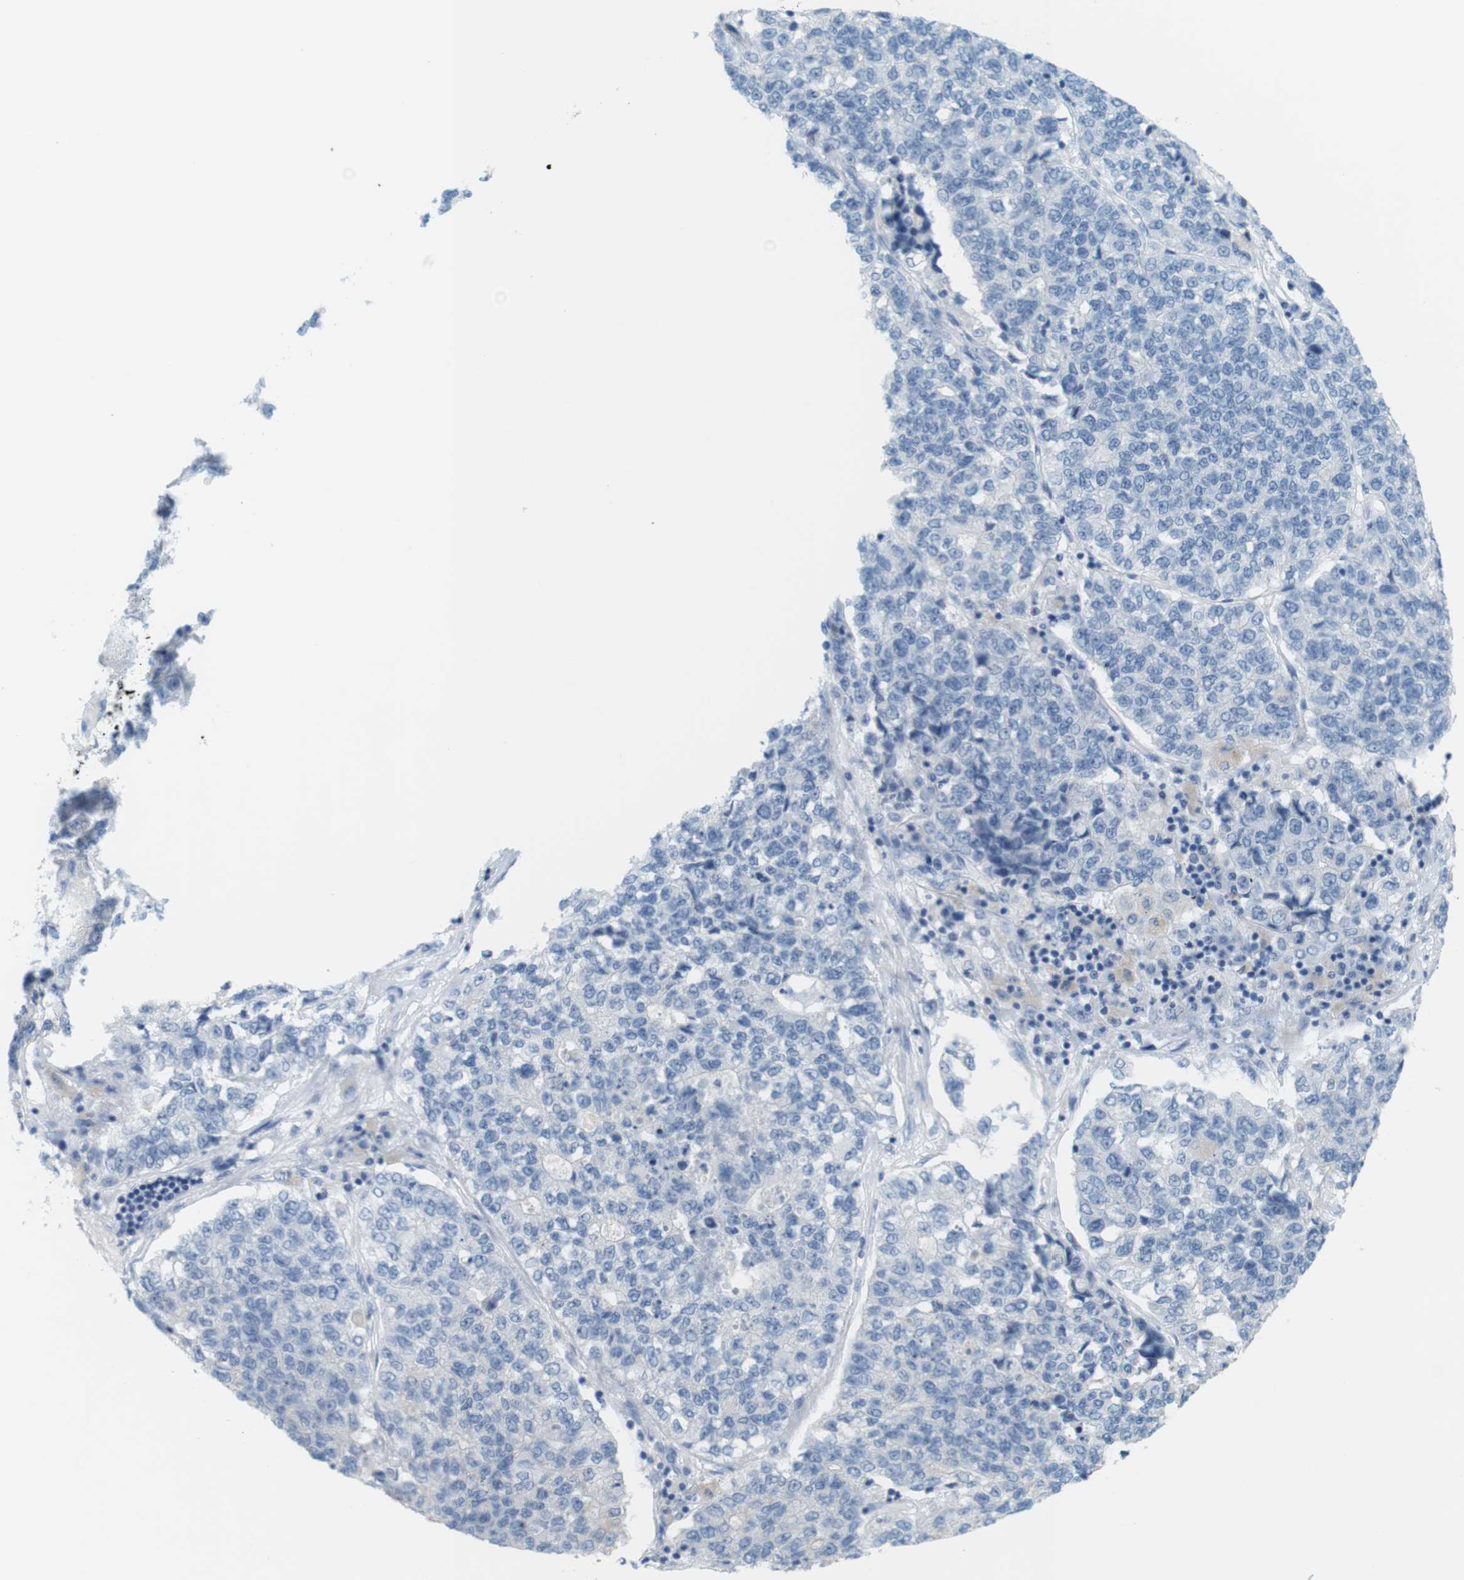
{"staining": {"intensity": "negative", "quantity": "none", "location": "none"}, "tissue": "lung cancer", "cell_type": "Tumor cells", "image_type": "cancer", "snomed": [{"axis": "morphology", "description": "Adenocarcinoma, NOS"}, {"axis": "topography", "description": "Lung"}], "caption": "A photomicrograph of adenocarcinoma (lung) stained for a protein exhibits no brown staining in tumor cells.", "gene": "MYH9", "patient": {"sex": "male", "age": 49}}